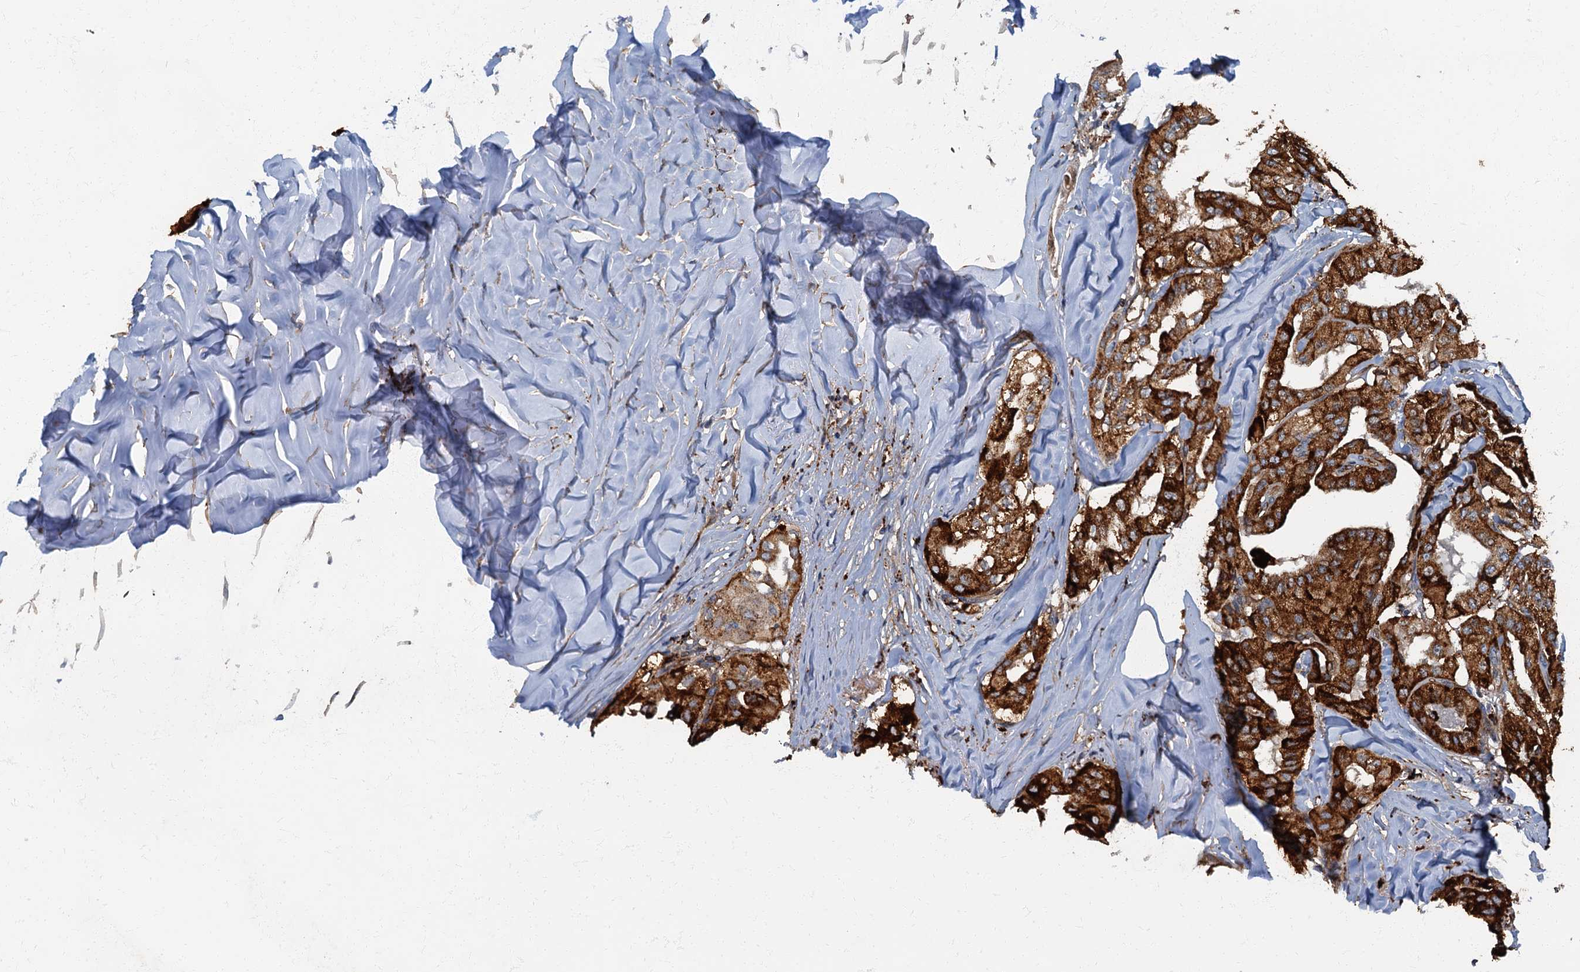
{"staining": {"intensity": "strong", "quantity": ">75%", "location": "cytoplasmic/membranous"}, "tissue": "thyroid cancer", "cell_type": "Tumor cells", "image_type": "cancer", "snomed": [{"axis": "morphology", "description": "Papillary adenocarcinoma, NOS"}, {"axis": "topography", "description": "Thyroid gland"}], "caption": "Protein staining demonstrates strong cytoplasmic/membranous staining in about >75% of tumor cells in thyroid cancer (papillary adenocarcinoma). (Stains: DAB in brown, nuclei in blue, Microscopy: brightfield microscopy at high magnification).", "gene": "ARL11", "patient": {"sex": "female", "age": 59}}